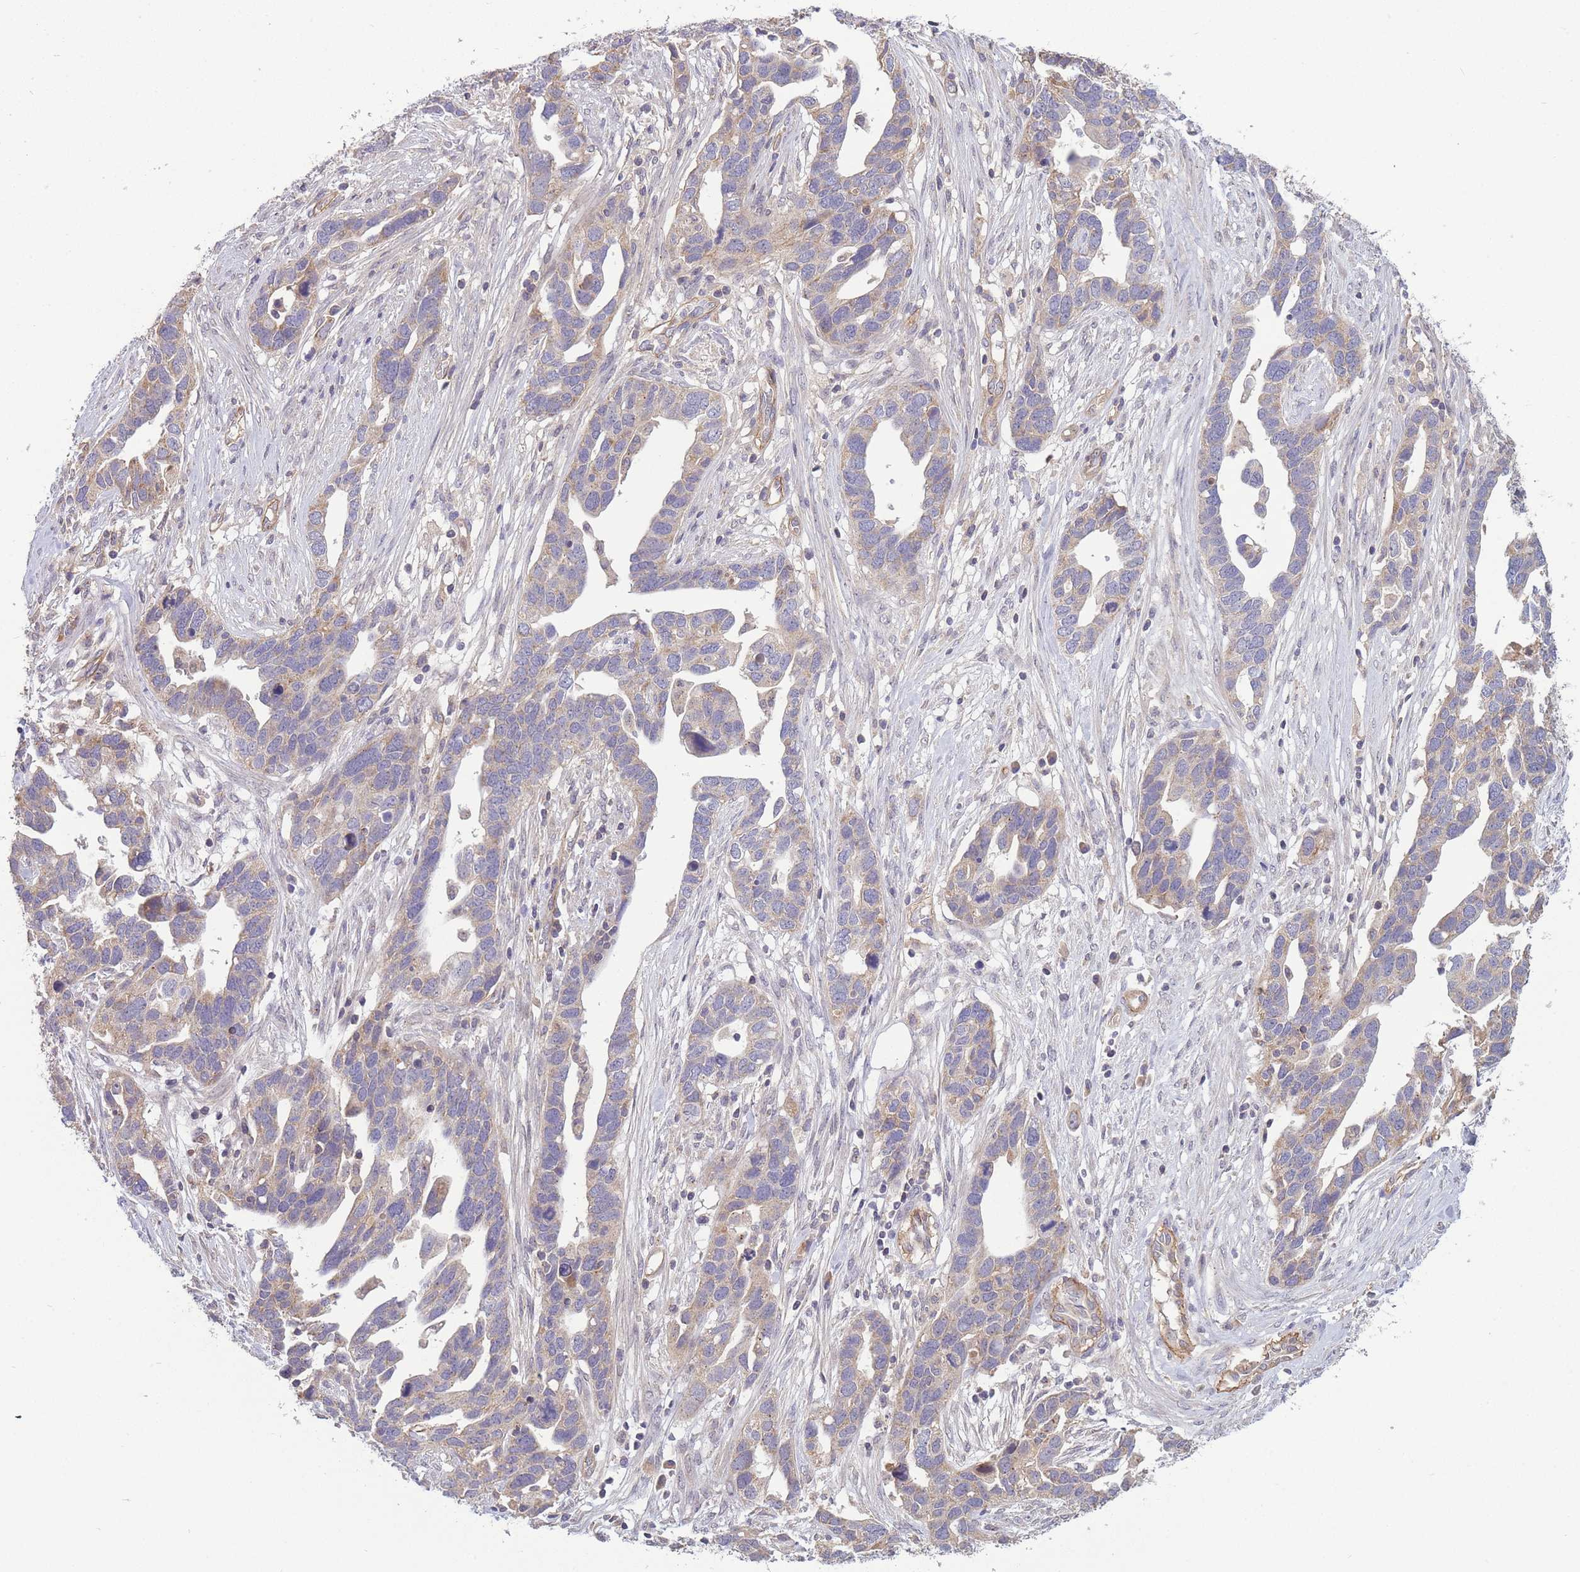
{"staining": {"intensity": "weak", "quantity": "<25%", "location": "cytoplasmic/membranous"}, "tissue": "ovarian cancer", "cell_type": "Tumor cells", "image_type": "cancer", "snomed": [{"axis": "morphology", "description": "Cystadenocarcinoma, serous, NOS"}, {"axis": "topography", "description": "Ovary"}], "caption": "A micrograph of human ovarian cancer (serous cystadenocarcinoma) is negative for staining in tumor cells.", "gene": "NDUFAF5", "patient": {"sex": "female", "age": 54}}